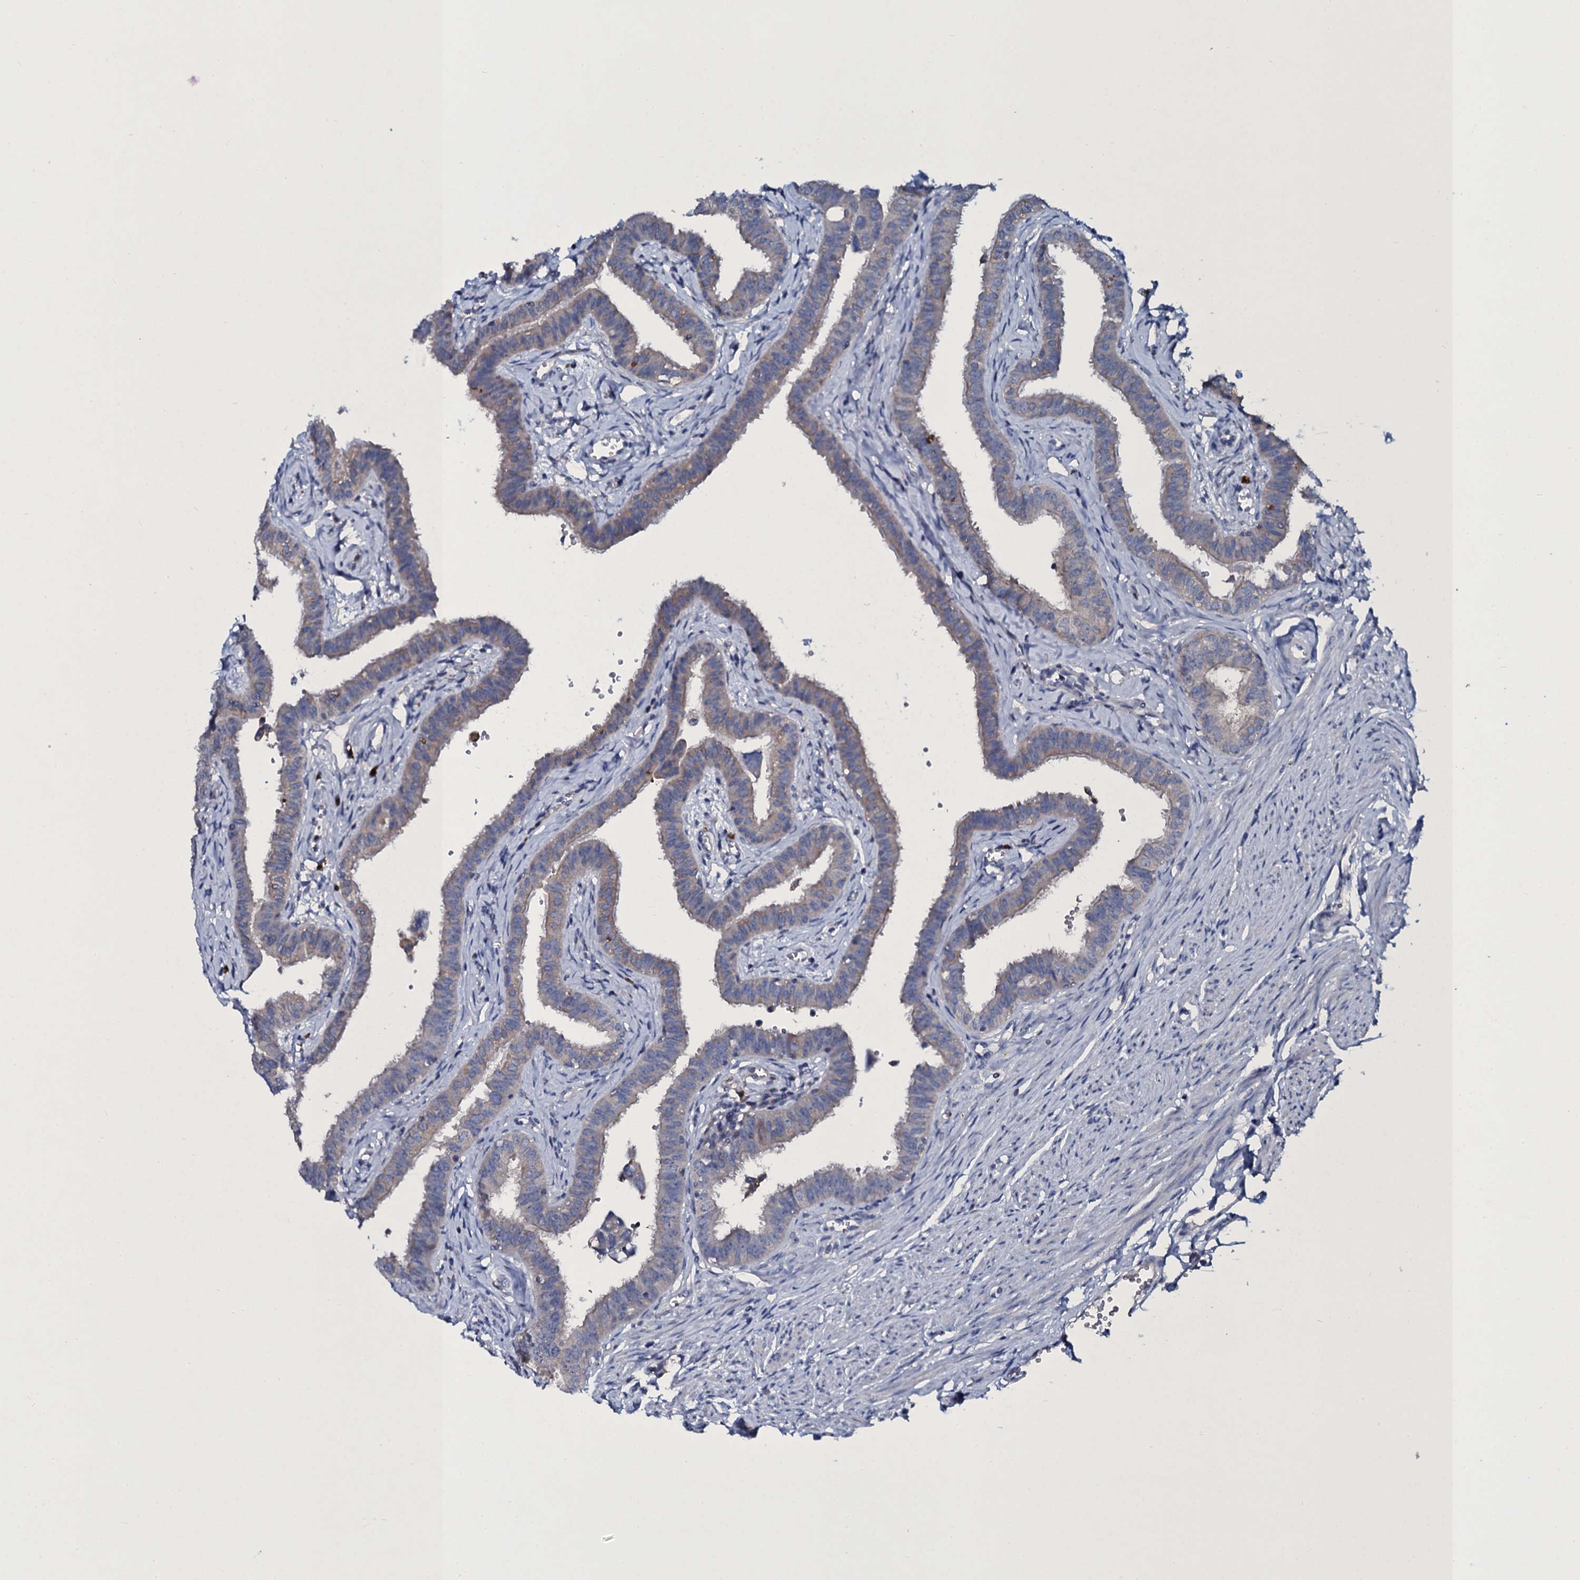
{"staining": {"intensity": "weak", "quantity": "25%-75%", "location": "cytoplasmic/membranous"}, "tissue": "fallopian tube", "cell_type": "Glandular cells", "image_type": "normal", "snomed": [{"axis": "morphology", "description": "Normal tissue, NOS"}, {"axis": "morphology", "description": "Carcinoma, NOS"}, {"axis": "topography", "description": "Fallopian tube"}, {"axis": "topography", "description": "Ovary"}], "caption": "An image of human fallopian tube stained for a protein demonstrates weak cytoplasmic/membranous brown staining in glandular cells.", "gene": "TPGS2", "patient": {"sex": "female", "age": 59}}